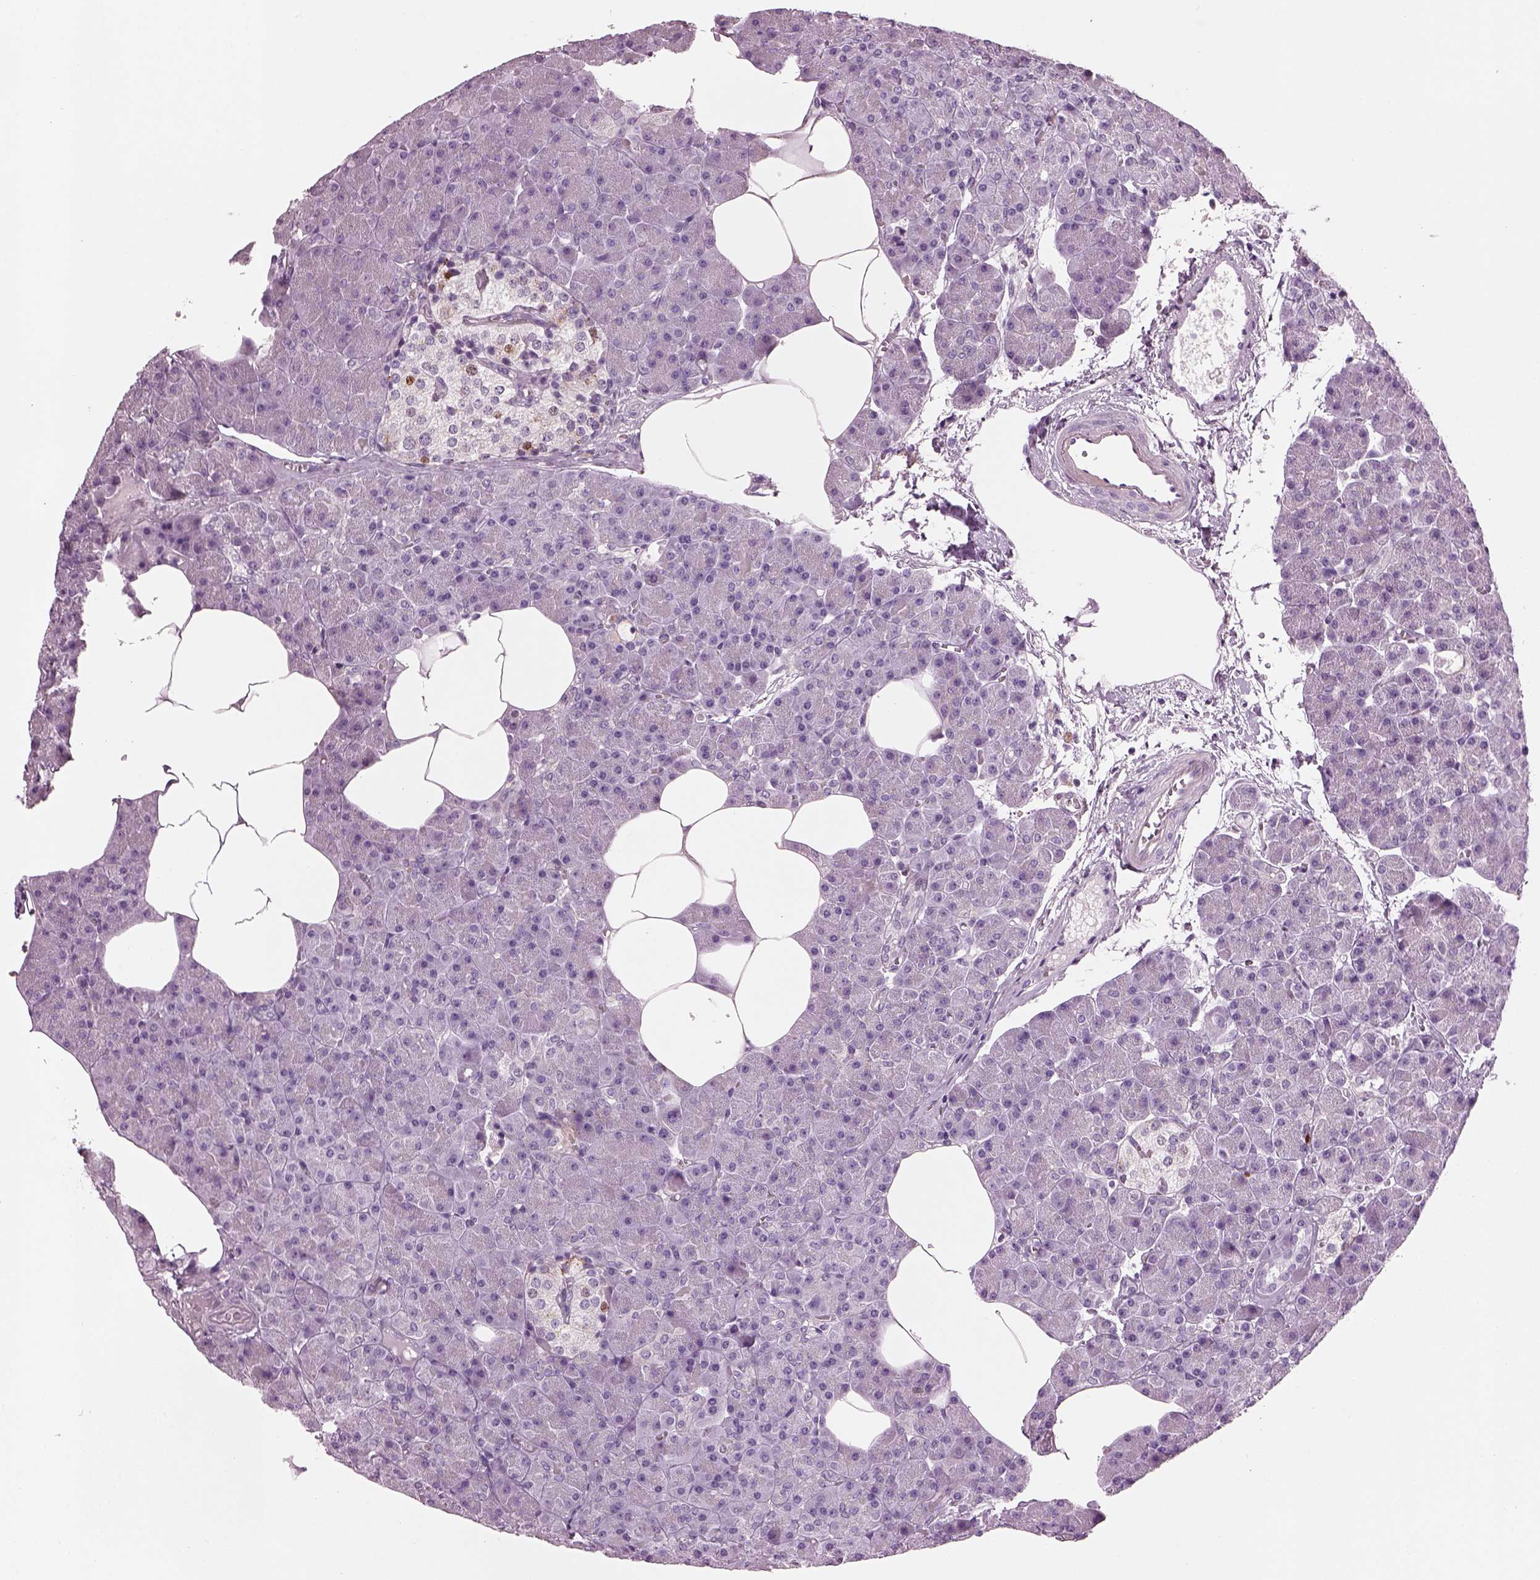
{"staining": {"intensity": "negative", "quantity": "none", "location": "none"}, "tissue": "pancreas", "cell_type": "Exocrine glandular cells", "image_type": "normal", "snomed": [{"axis": "morphology", "description": "Normal tissue, NOS"}, {"axis": "topography", "description": "Pancreas"}], "caption": "This is an immunohistochemistry histopathology image of benign pancreas. There is no staining in exocrine glandular cells.", "gene": "PRR9", "patient": {"sex": "female", "age": 45}}